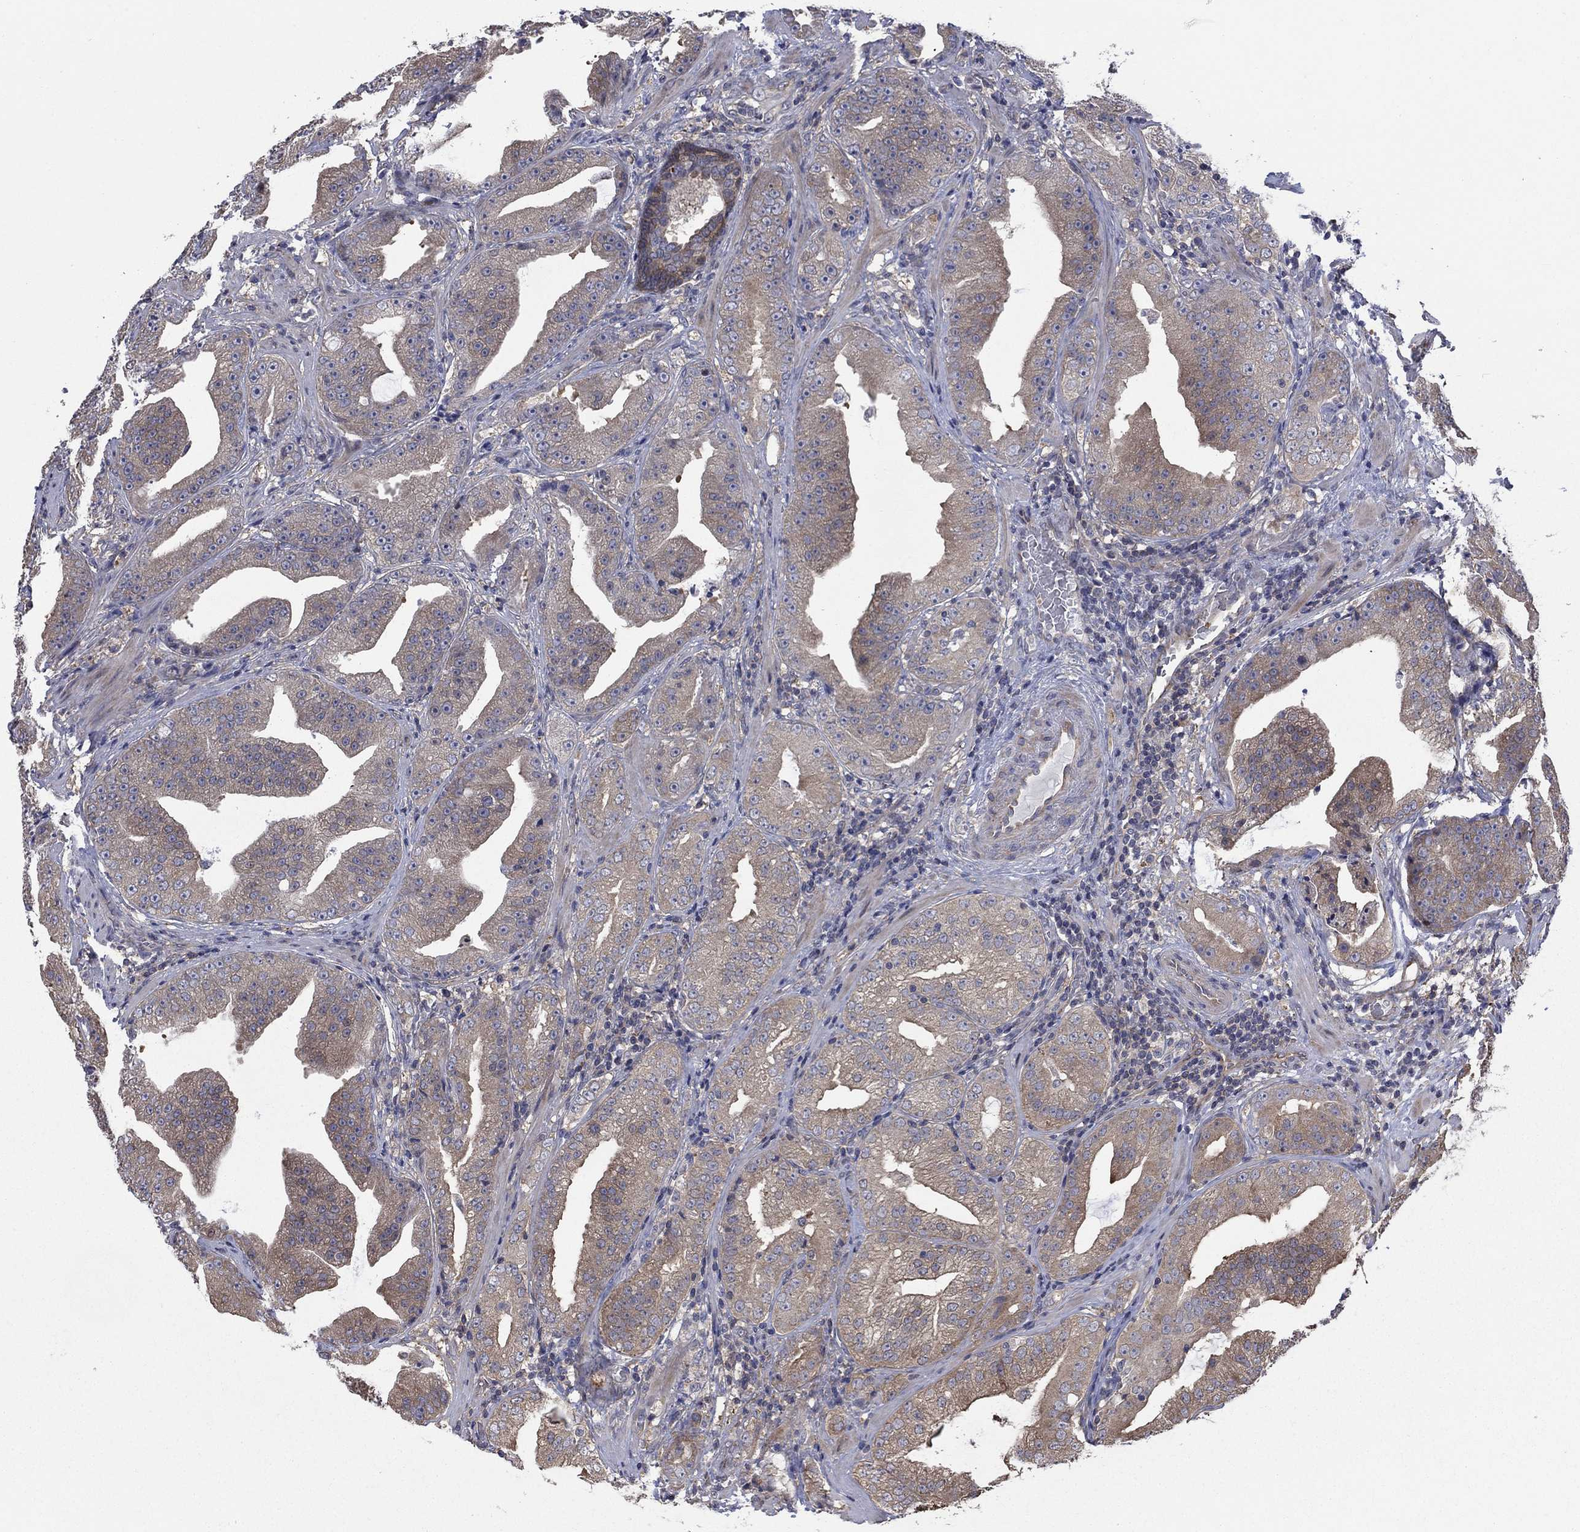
{"staining": {"intensity": "weak", "quantity": "25%-75%", "location": "cytoplasmic/membranous"}, "tissue": "prostate cancer", "cell_type": "Tumor cells", "image_type": "cancer", "snomed": [{"axis": "morphology", "description": "Adenocarcinoma, Low grade"}, {"axis": "topography", "description": "Prostate"}], "caption": "Human prostate cancer stained with a brown dye exhibits weak cytoplasmic/membranous positive positivity in about 25%-75% of tumor cells.", "gene": "PDZD2", "patient": {"sex": "male", "age": 62}}